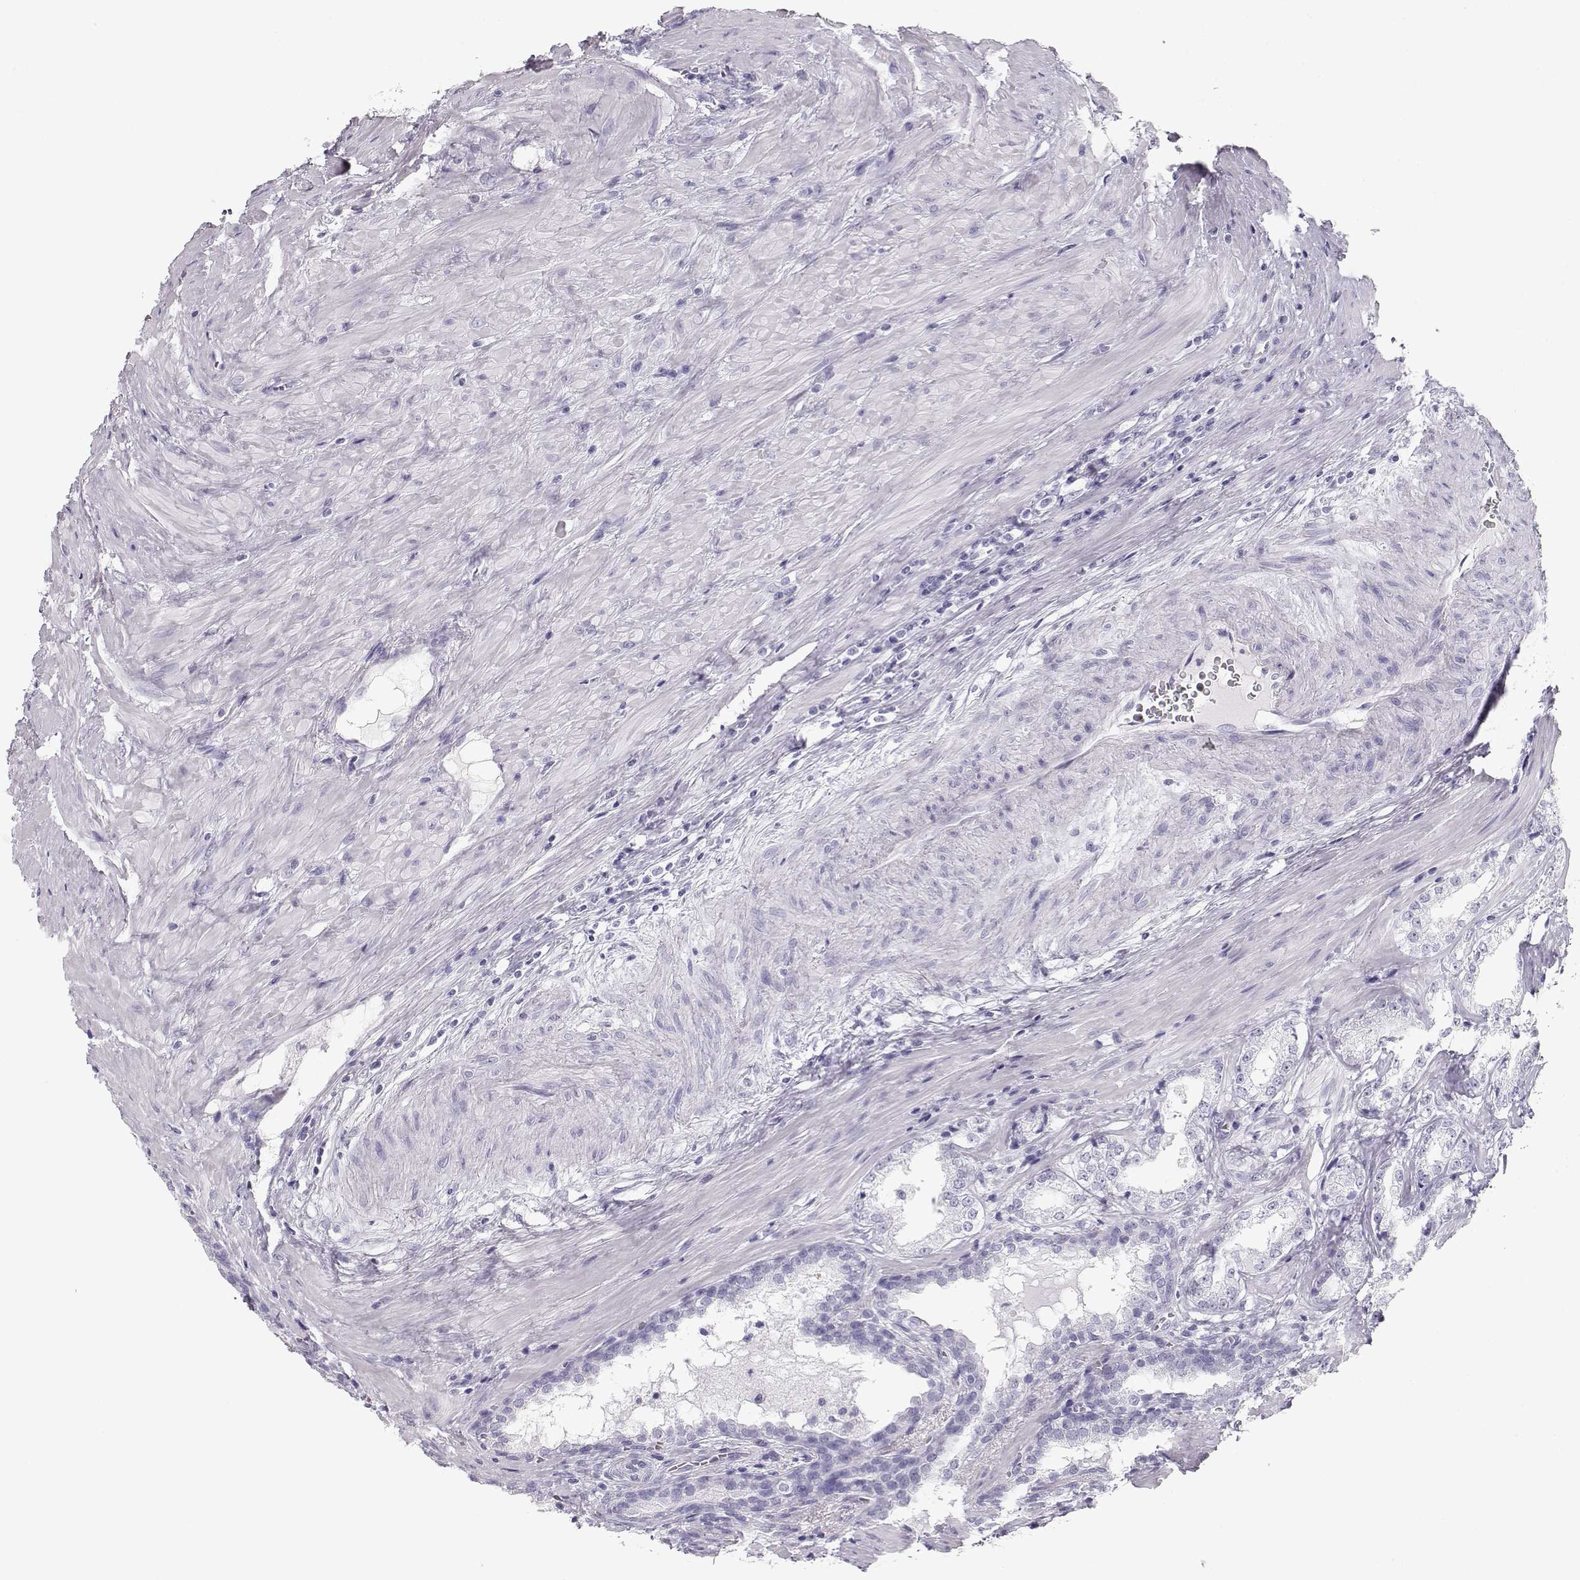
{"staining": {"intensity": "negative", "quantity": "none", "location": "none"}, "tissue": "prostate cancer", "cell_type": "Tumor cells", "image_type": "cancer", "snomed": [{"axis": "morphology", "description": "Adenocarcinoma, NOS"}, {"axis": "topography", "description": "Prostate and seminal vesicle, NOS"}], "caption": "Prostate cancer stained for a protein using IHC shows no positivity tumor cells.", "gene": "TKTL1", "patient": {"sex": "male", "age": 63}}